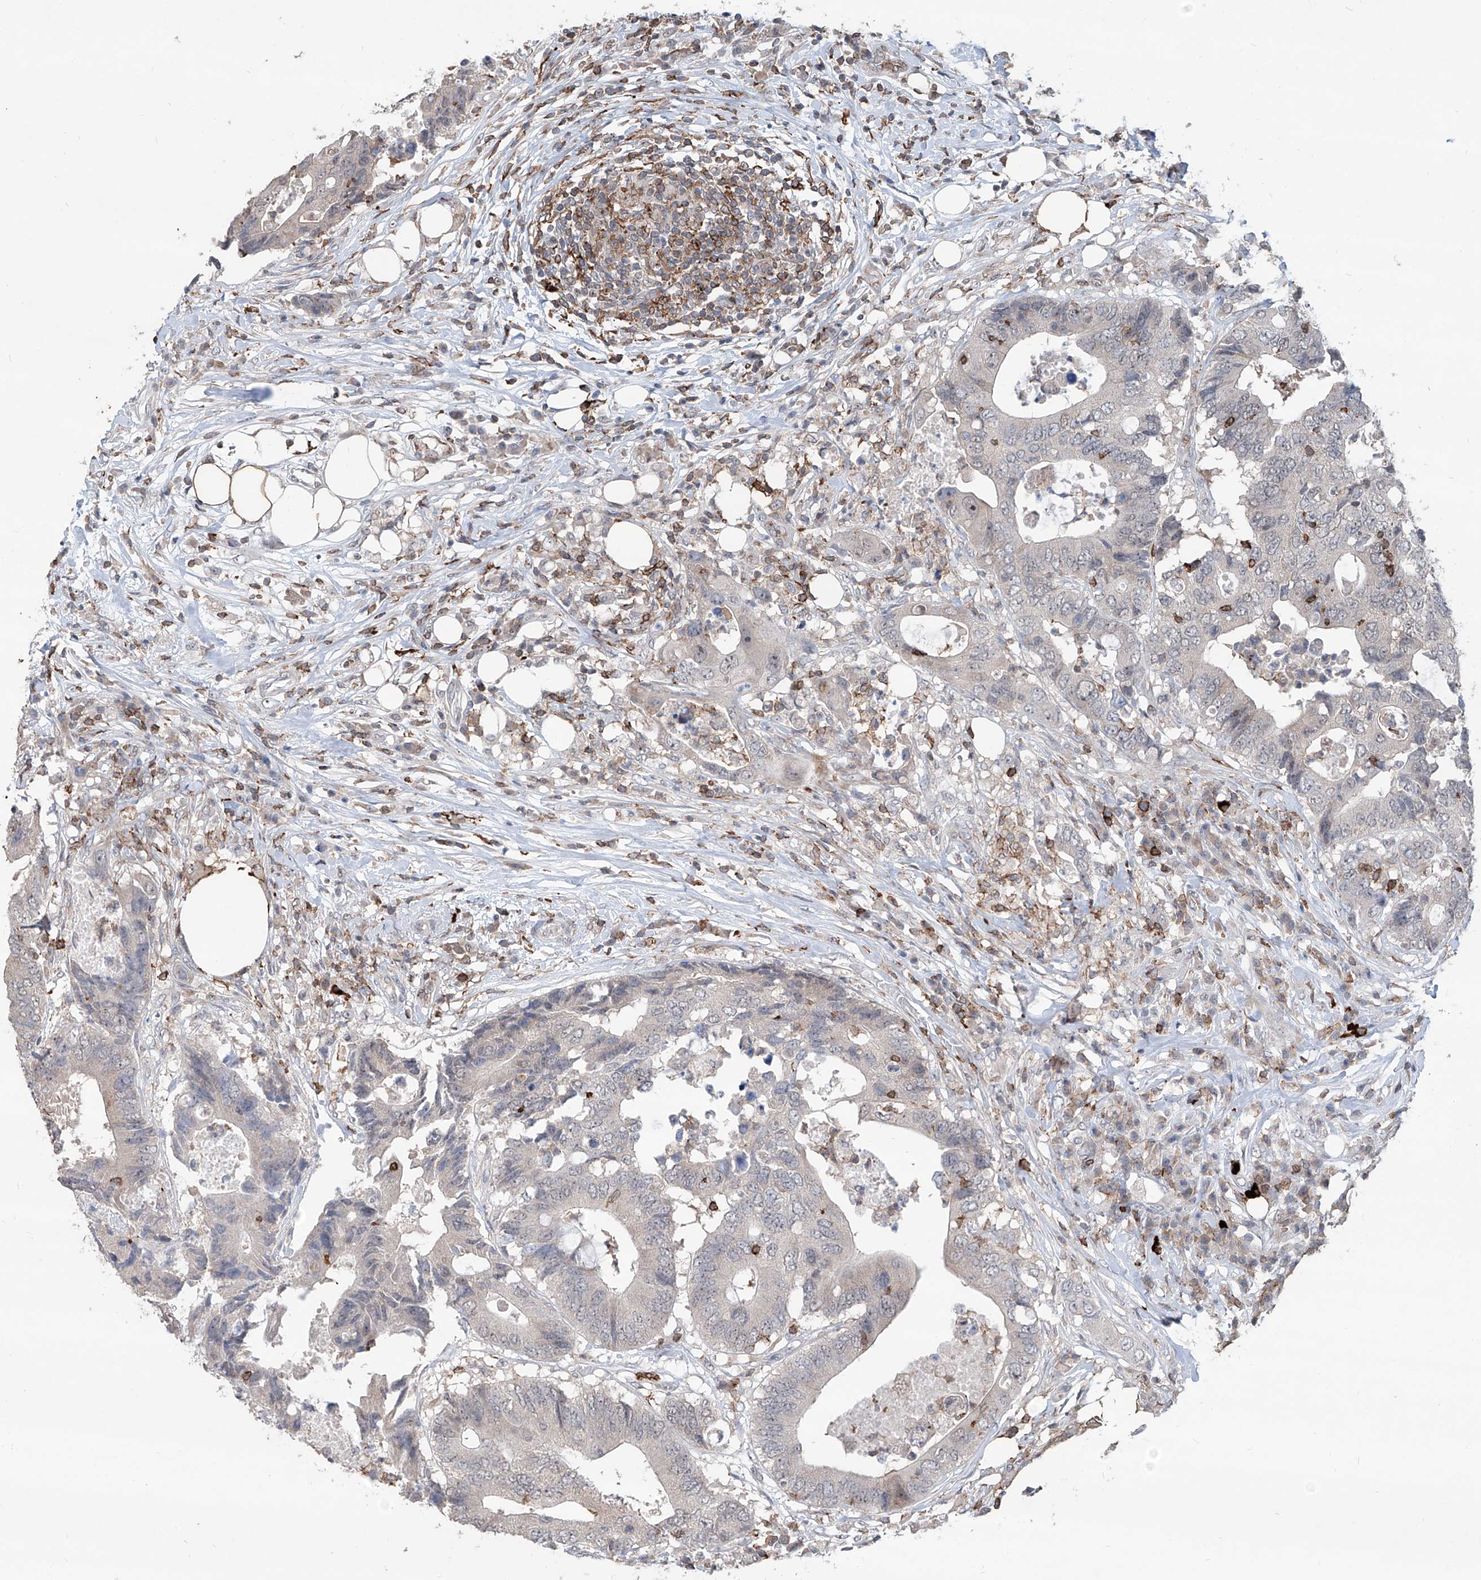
{"staining": {"intensity": "negative", "quantity": "none", "location": "none"}, "tissue": "colorectal cancer", "cell_type": "Tumor cells", "image_type": "cancer", "snomed": [{"axis": "morphology", "description": "Adenocarcinoma, NOS"}, {"axis": "topography", "description": "Colon"}], "caption": "The immunohistochemistry (IHC) micrograph has no significant staining in tumor cells of adenocarcinoma (colorectal) tissue.", "gene": "ZBTB48", "patient": {"sex": "male", "age": 71}}